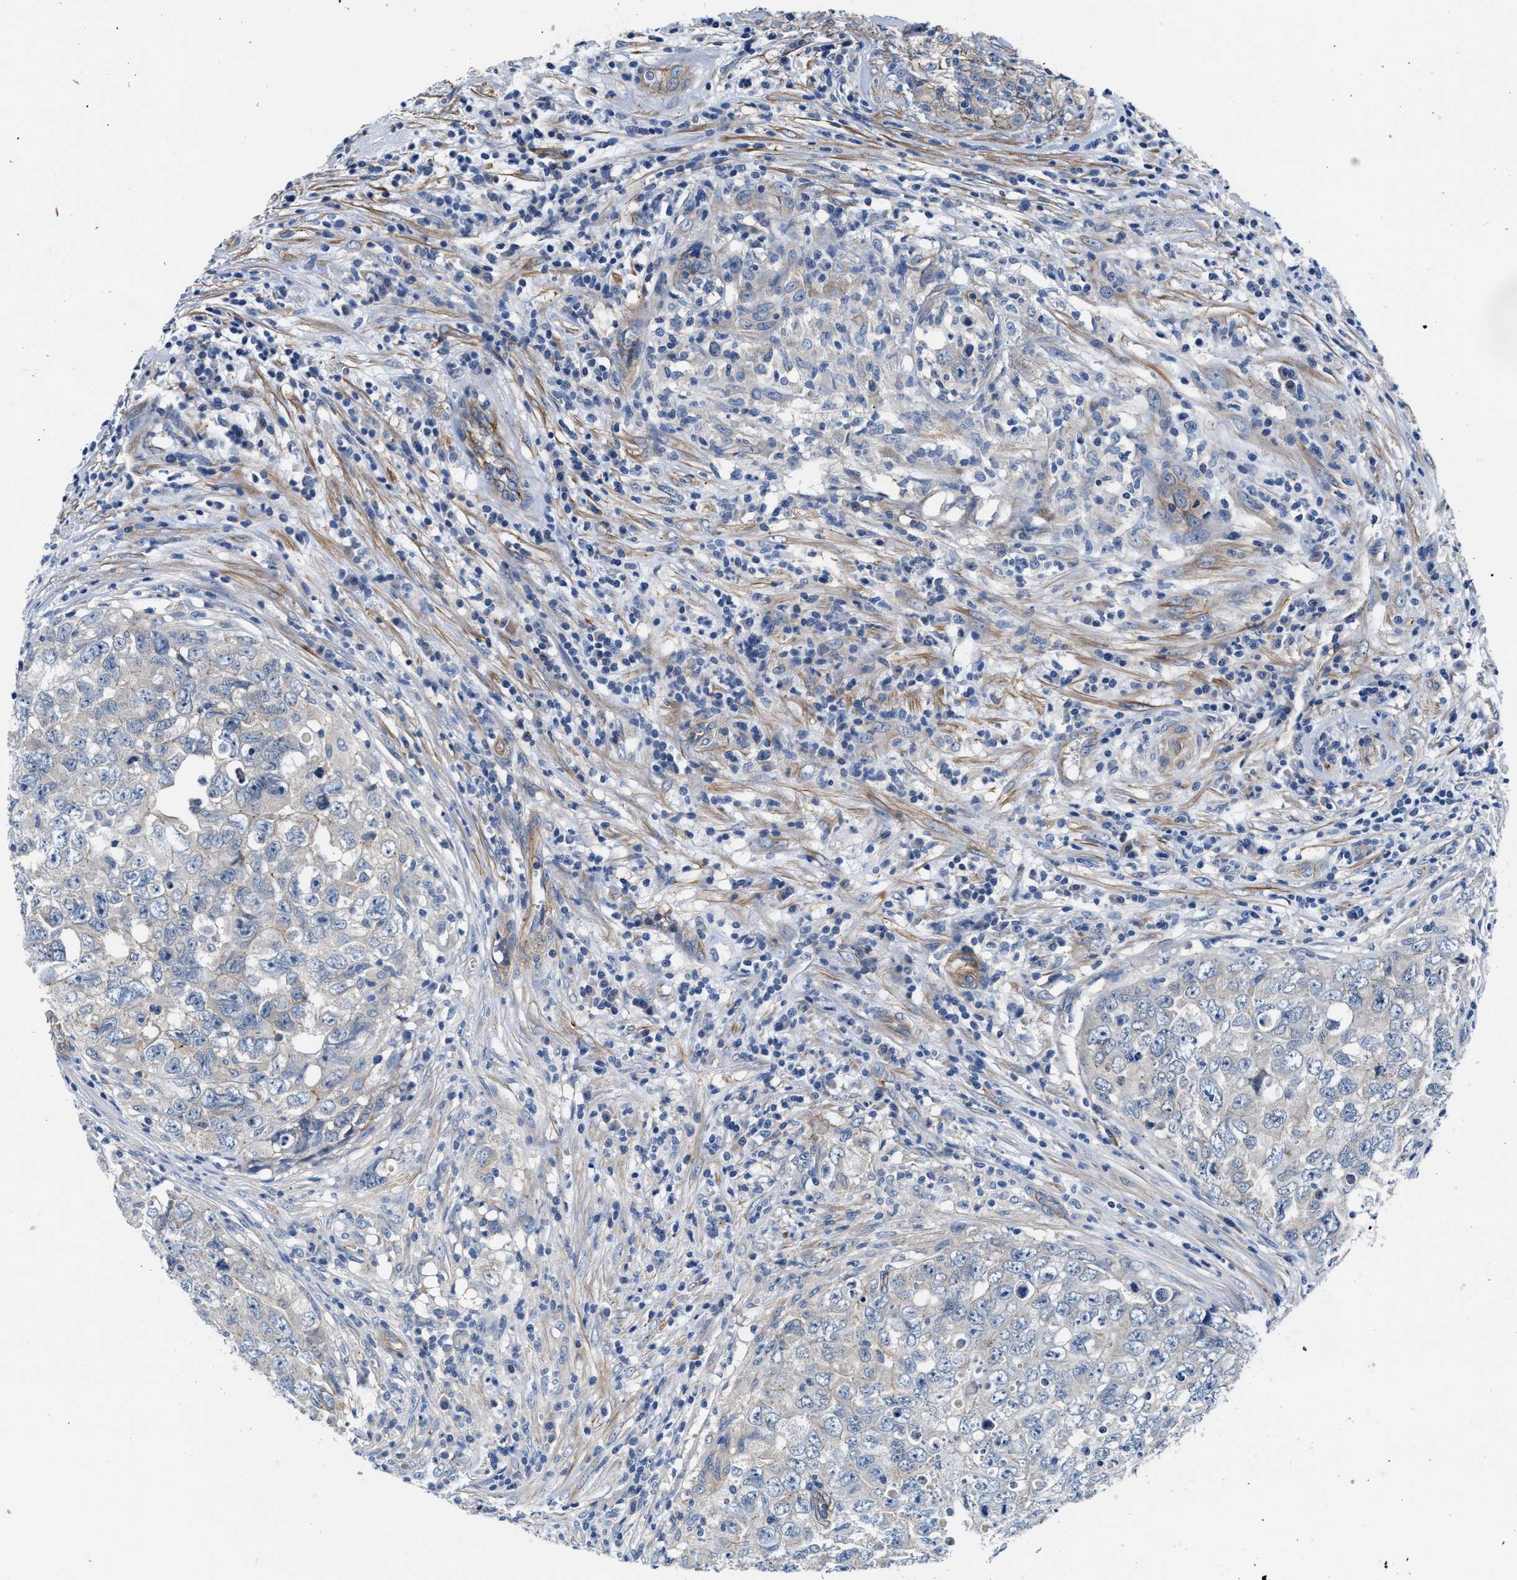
{"staining": {"intensity": "weak", "quantity": "<25%", "location": "cytoplasmic/membranous"}, "tissue": "testis cancer", "cell_type": "Tumor cells", "image_type": "cancer", "snomed": [{"axis": "morphology", "description": "Seminoma, NOS"}, {"axis": "morphology", "description": "Carcinoma, Embryonal, NOS"}, {"axis": "topography", "description": "Testis"}], "caption": "DAB (3,3'-diaminobenzidine) immunohistochemical staining of testis seminoma demonstrates no significant positivity in tumor cells.", "gene": "PARG", "patient": {"sex": "male", "age": 43}}